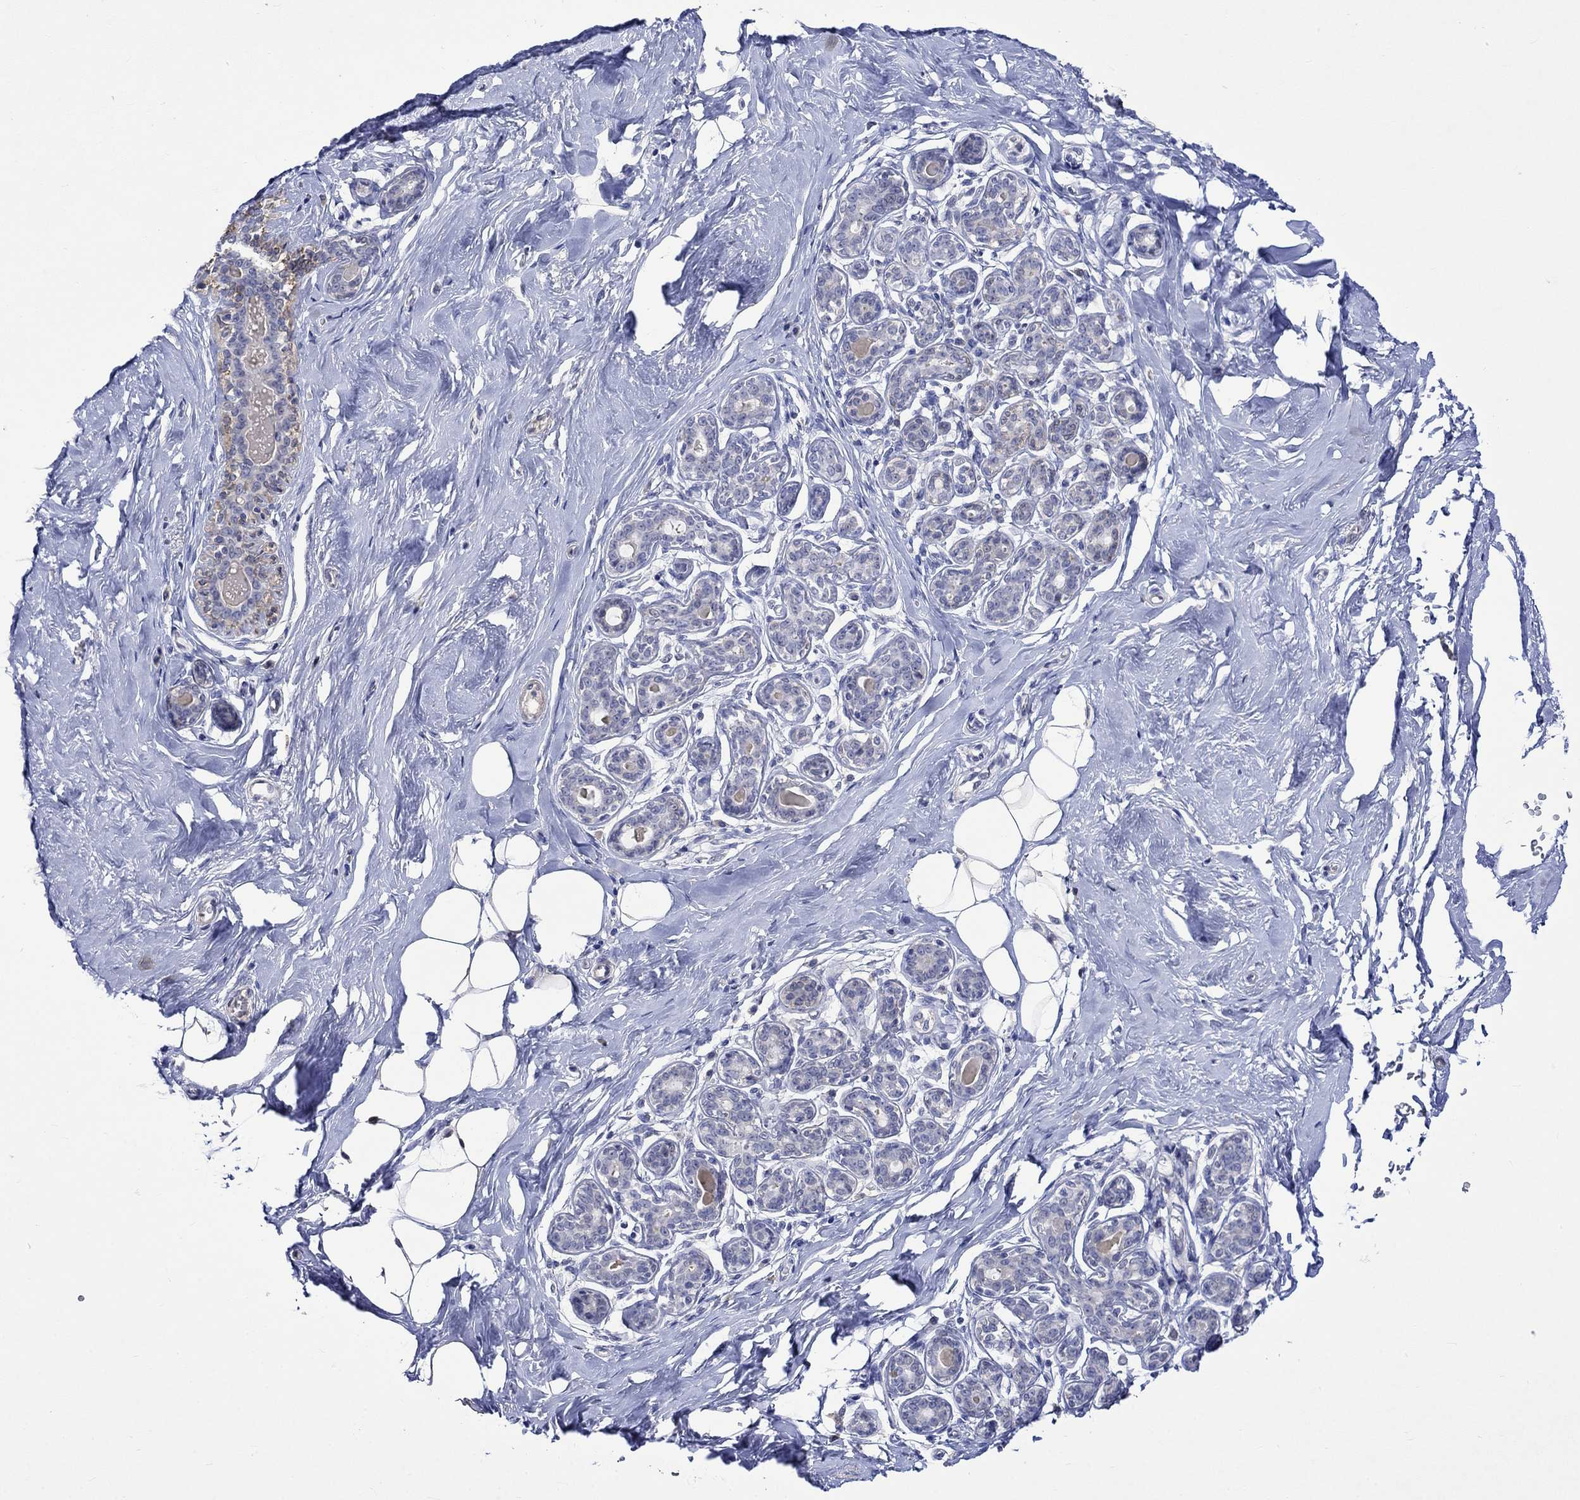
{"staining": {"intensity": "negative", "quantity": "none", "location": "none"}, "tissue": "breast", "cell_type": "Adipocytes", "image_type": "normal", "snomed": [{"axis": "morphology", "description": "Normal tissue, NOS"}, {"axis": "topography", "description": "Skin"}, {"axis": "topography", "description": "Breast"}], "caption": "DAB immunohistochemical staining of benign human breast exhibits no significant positivity in adipocytes.", "gene": "CRYAB", "patient": {"sex": "female", "age": 43}}